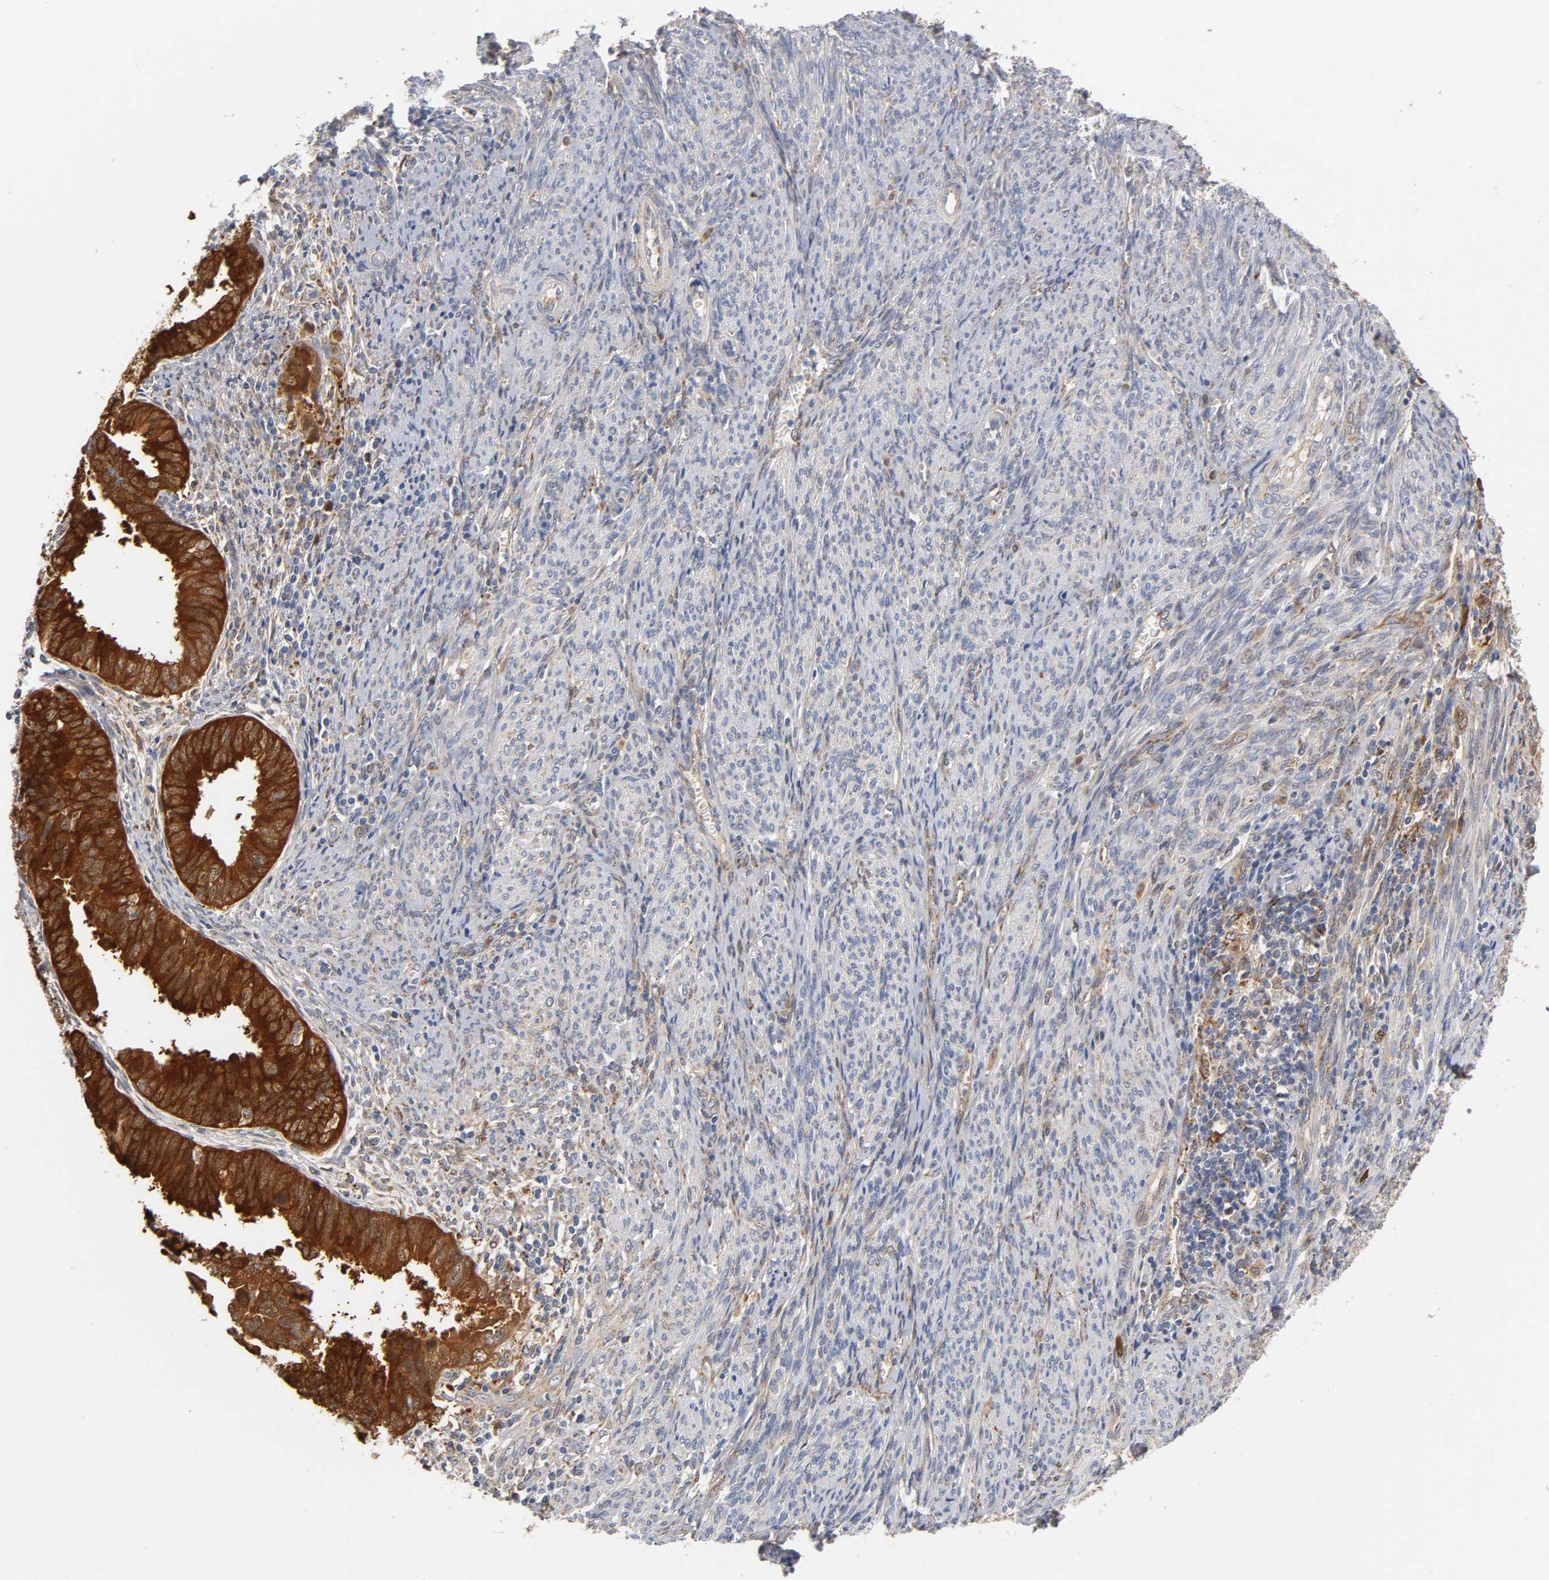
{"staining": {"intensity": "strong", "quantity": ">75%", "location": "cytoplasmic/membranous"}, "tissue": "endometrial cancer", "cell_type": "Tumor cells", "image_type": "cancer", "snomed": [{"axis": "morphology", "description": "Adenocarcinoma, NOS"}, {"axis": "topography", "description": "Endometrium"}], "caption": "Immunohistochemistry (IHC) histopathology image of adenocarcinoma (endometrial) stained for a protein (brown), which demonstrates high levels of strong cytoplasmic/membranous positivity in approximately >75% of tumor cells.", "gene": "ISG15", "patient": {"sex": "female", "age": 75}}